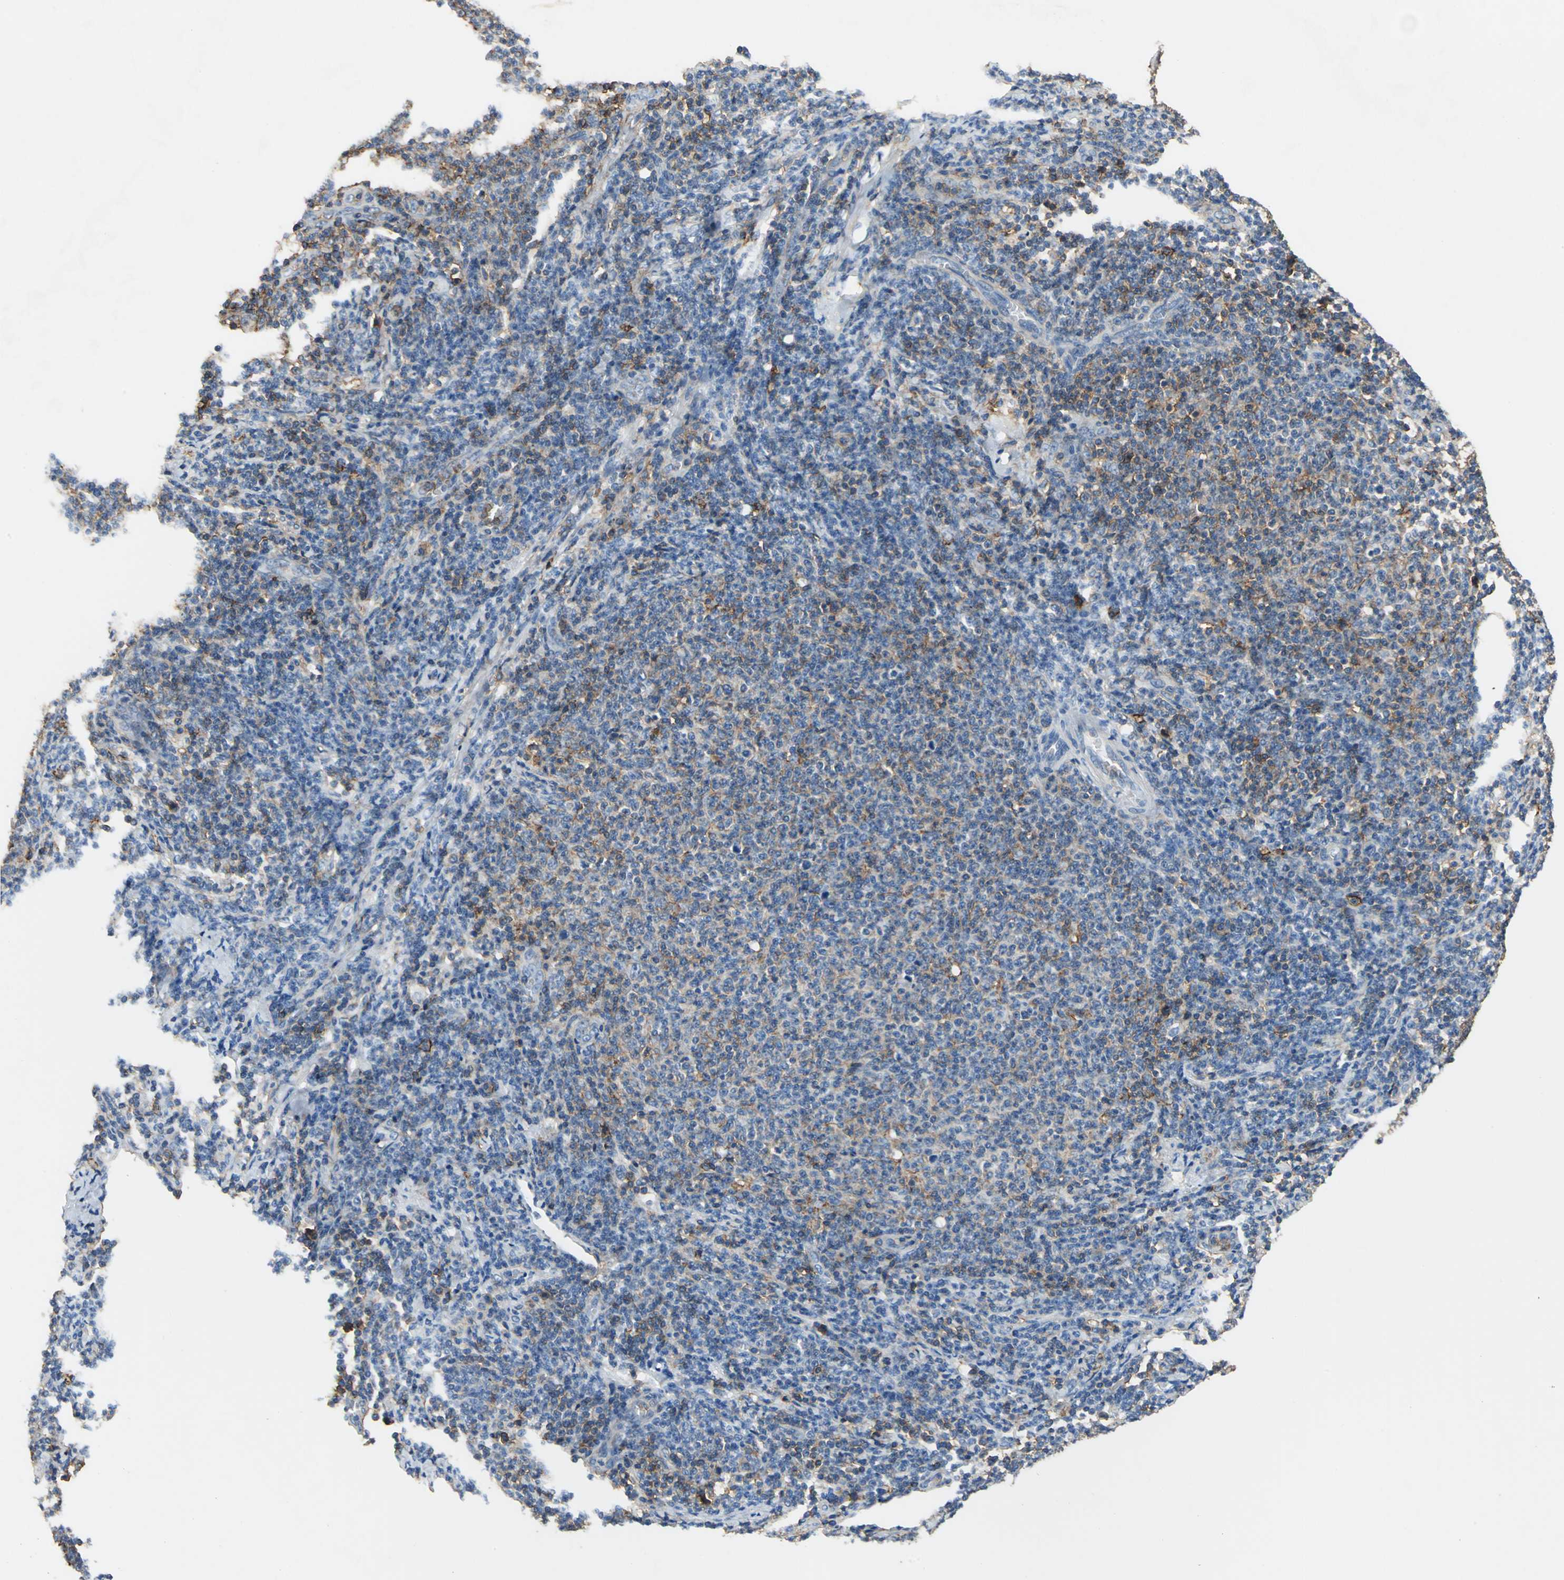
{"staining": {"intensity": "moderate", "quantity": "25%-75%", "location": "cytoplasmic/membranous"}, "tissue": "lymphoma", "cell_type": "Tumor cells", "image_type": "cancer", "snomed": [{"axis": "morphology", "description": "Malignant lymphoma, non-Hodgkin's type, Low grade"}, {"axis": "topography", "description": "Lymph node"}], "caption": "Moderate cytoplasmic/membranous protein expression is appreciated in approximately 25%-75% of tumor cells in lymphoma. Nuclei are stained in blue.", "gene": "CD44", "patient": {"sex": "male", "age": 66}}